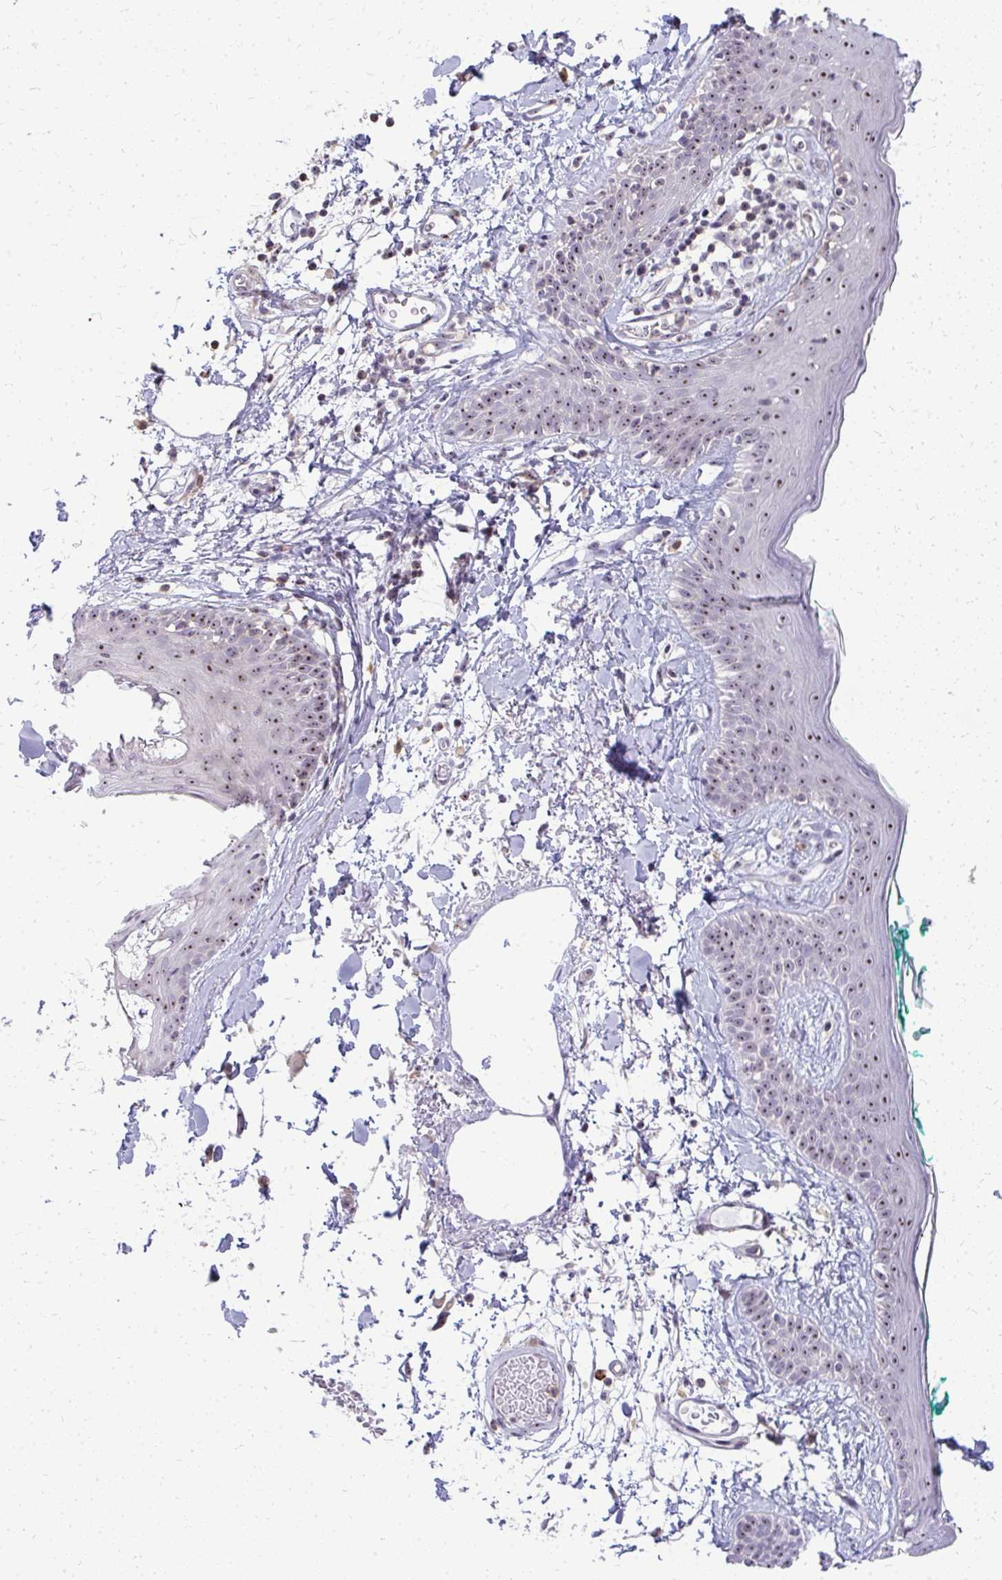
{"staining": {"intensity": "negative", "quantity": "none", "location": "none"}, "tissue": "skin", "cell_type": "Fibroblasts", "image_type": "normal", "snomed": [{"axis": "morphology", "description": "Normal tissue, NOS"}, {"axis": "topography", "description": "Skin"}], "caption": "Fibroblasts are negative for brown protein staining in benign skin. The staining is performed using DAB (3,3'-diaminobenzidine) brown chromogen with nuclei counter-stained in using hematoxylin.", "gene": "FAM9A", "patient": {"sex": "male", "age": 79}}